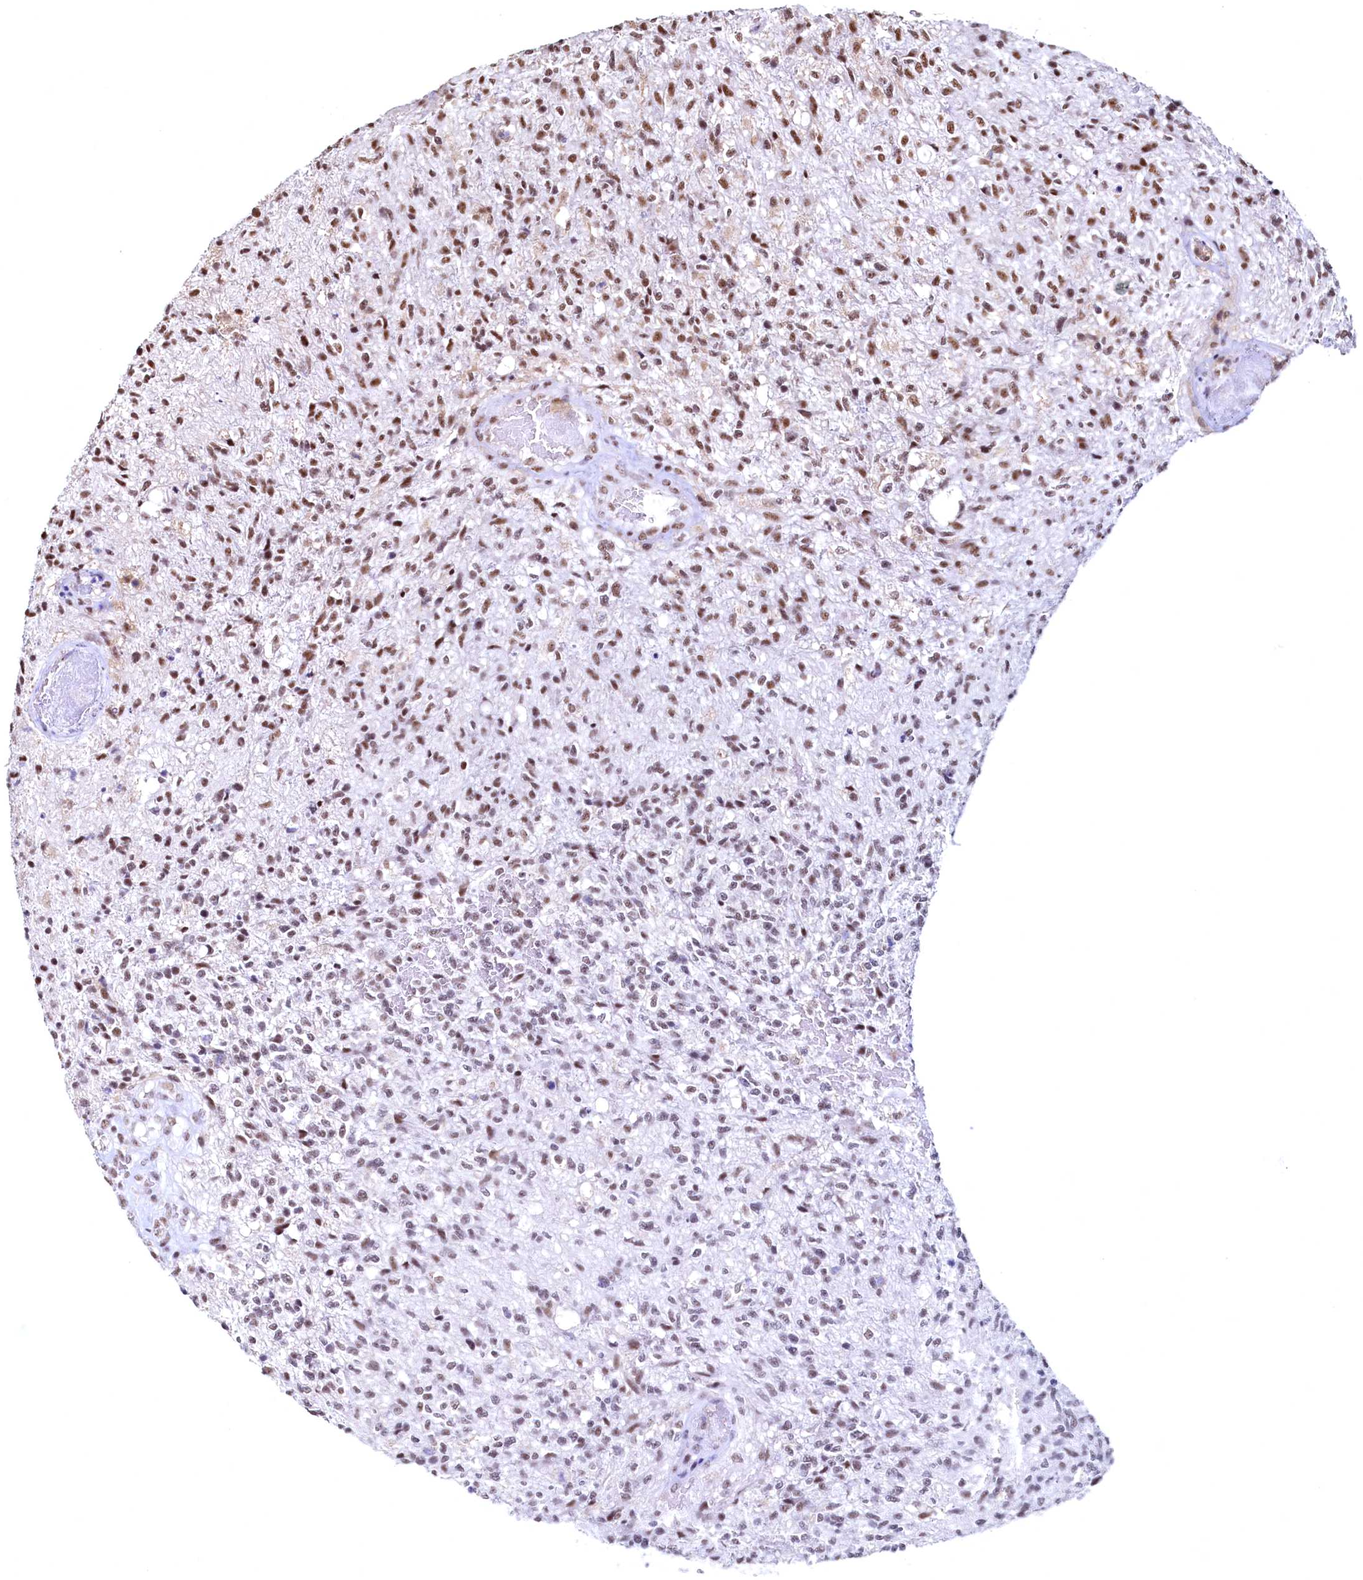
{"staining": {"intensity": "moderate", "quantity": "25%-75%", "location": "nuclear"}, "tissue": "glioma", "cell_type": "Tumor cells", "image_type": "cancer", "snomed": [{"axis": "morphology", "description": "Glioma, malignant, High grade"}, {"axis": "topography", "description": "Brain"}], "caption": "Protein analysis of glioma tissue displays moderate nuclear expression in approximately 25%-75% of tumor cells. The protein is shown in brown color, while the nuclei are stained blue.", "gene": "RSRC2", "patient": {"sex": "male", "age": 56}}